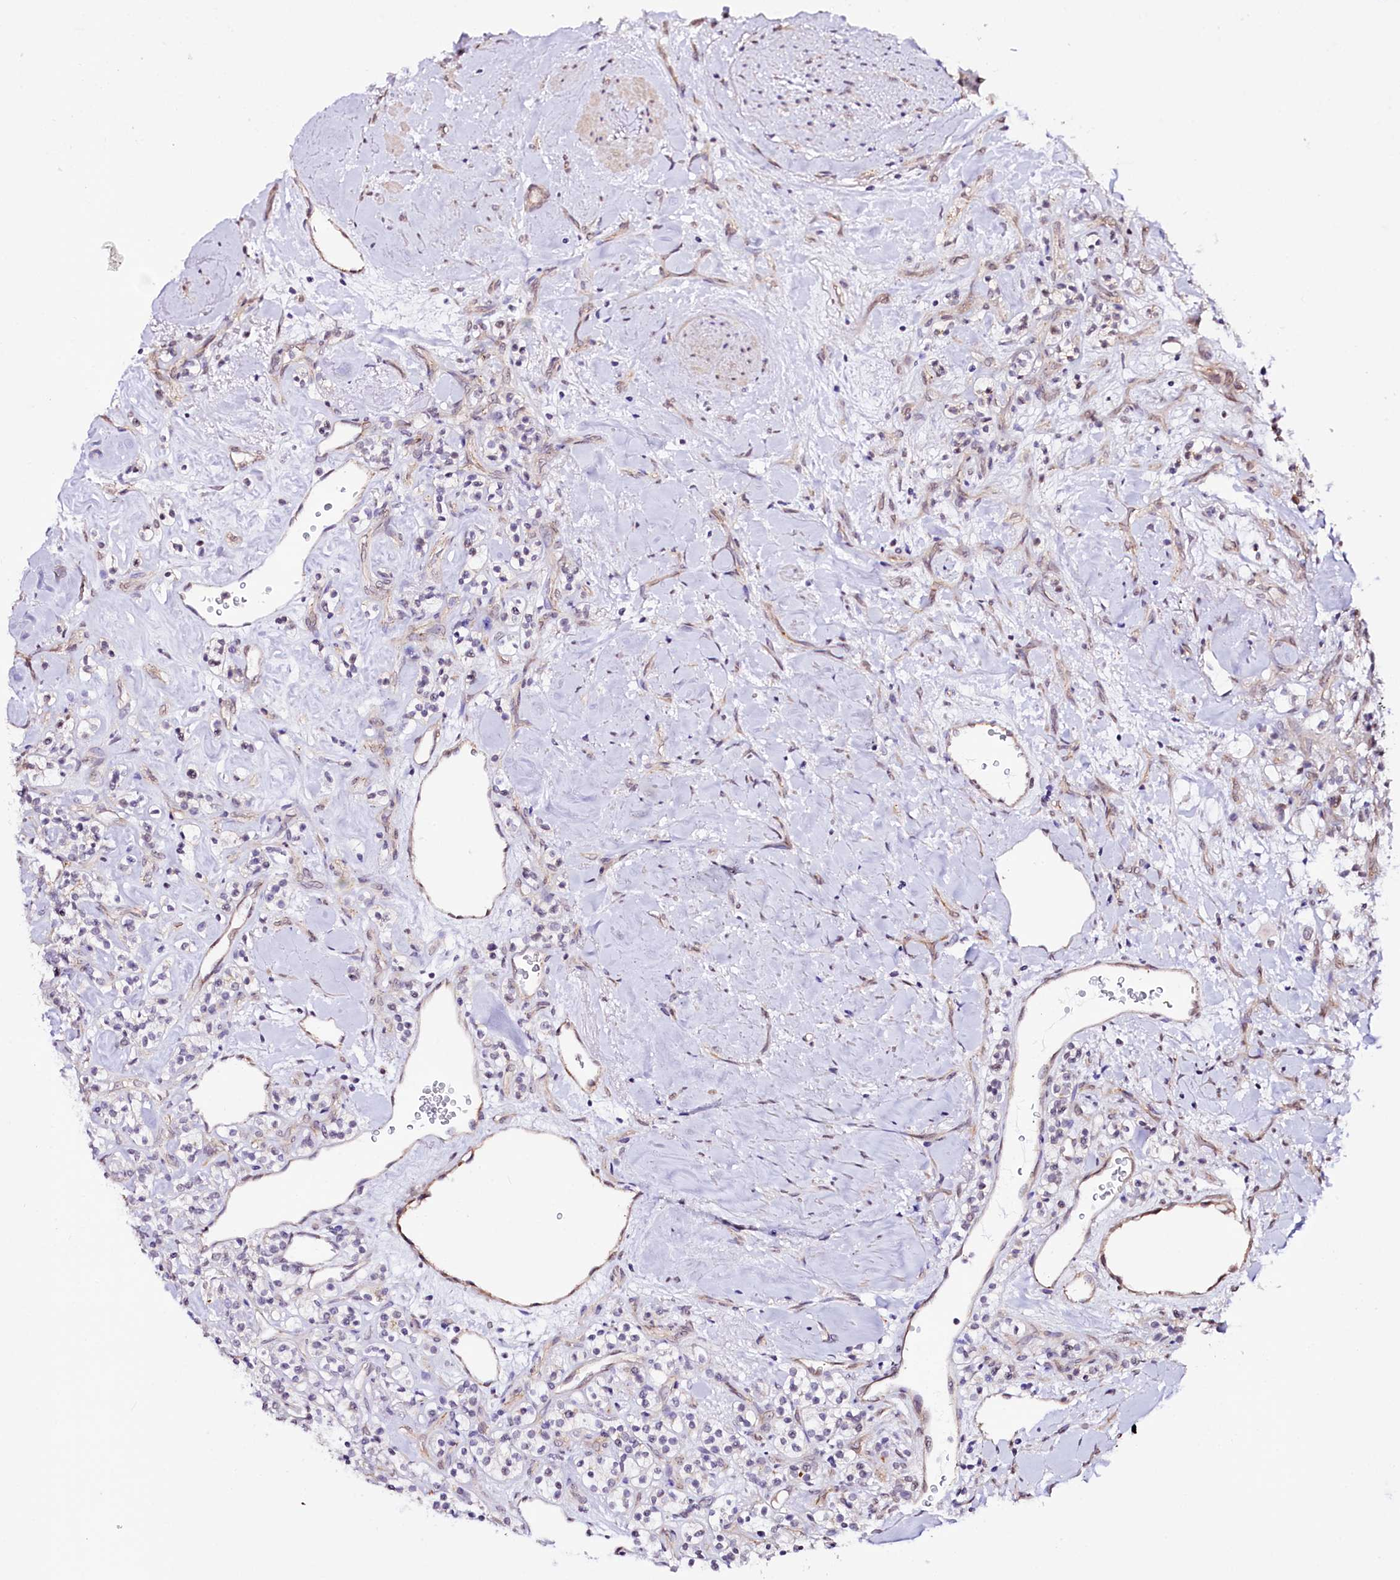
{"staining": {"intensity": "negative", "quantity": "none", "location": "none"}, "tissue": "renal cancer", "cell_type": "Tumor cells", "image_type": "cancer", "snomed": [{"axis": "morphology", "description": "Adenocarcinoma, NOS"}, {"axis": "topography", "description": "Kidney"}], "caption": "A histopathology image of adenocarcinoma (renal) stained for a protein shows no brown staining in tumor cells.", "gene": "ST7", "patient": {"sex": "male", "age": 77}}